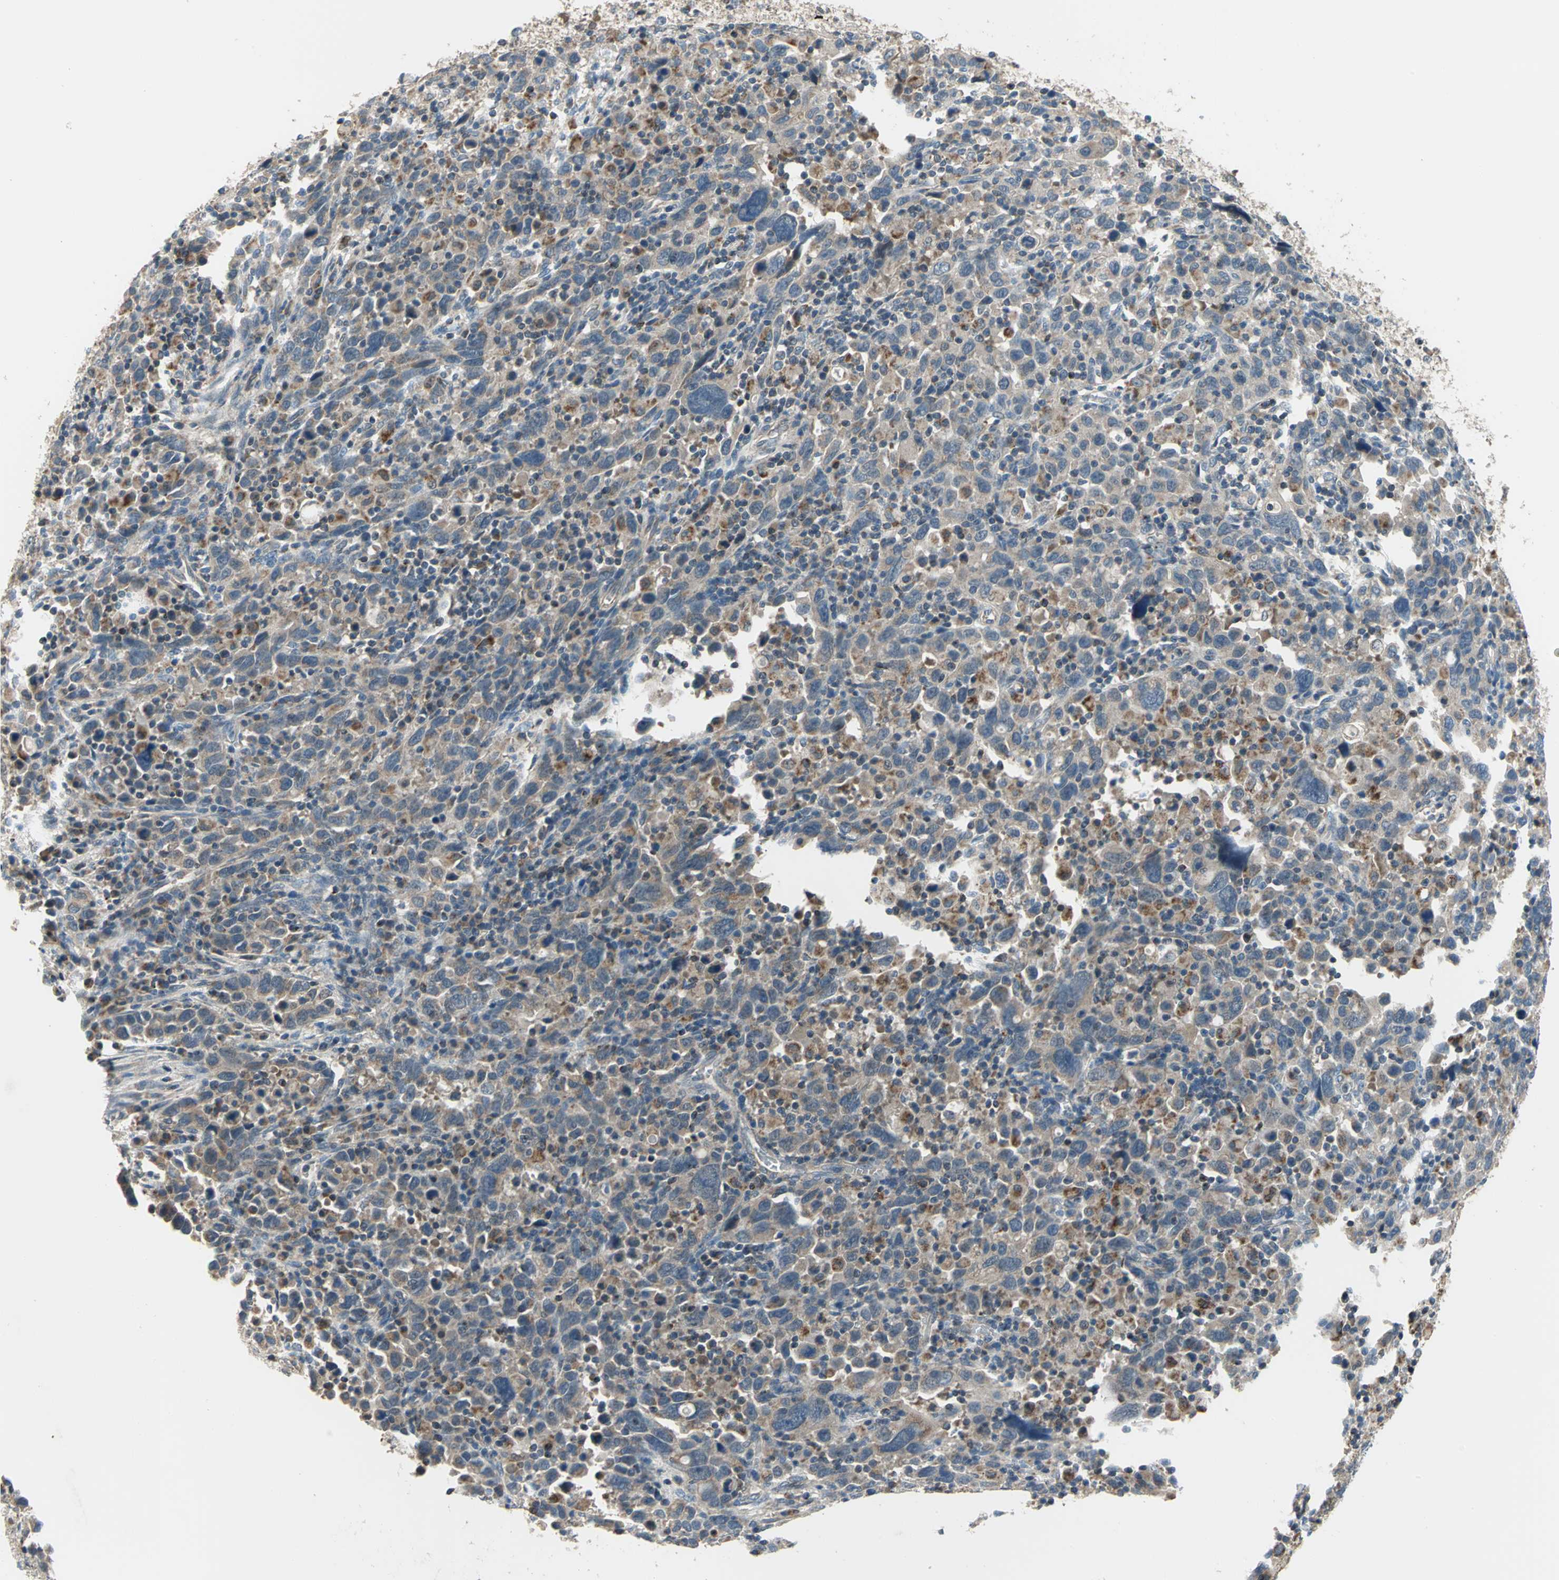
{"staining": {"intensity": "moderate", "quantity": "25%-75%", "location": "cytoplasmic/membranous"}, "tissue": "urothelial cancer", "cell_type": "Tumor cells", "image_type": "cancer", "snomed": [{"axis": "morphology", "description": "Urothelial carcinoma, High grade"}, {"axis": "topography", "description": "Urinary bladder"}], "caption": "Protein staining demonstrates moderate cytoplasmic/membranous staining in approximately 25%-75% of tumor cells in urothelial cancer.", "gene": "TRAK1", "patient": {"sex": "male", "age": 61}}